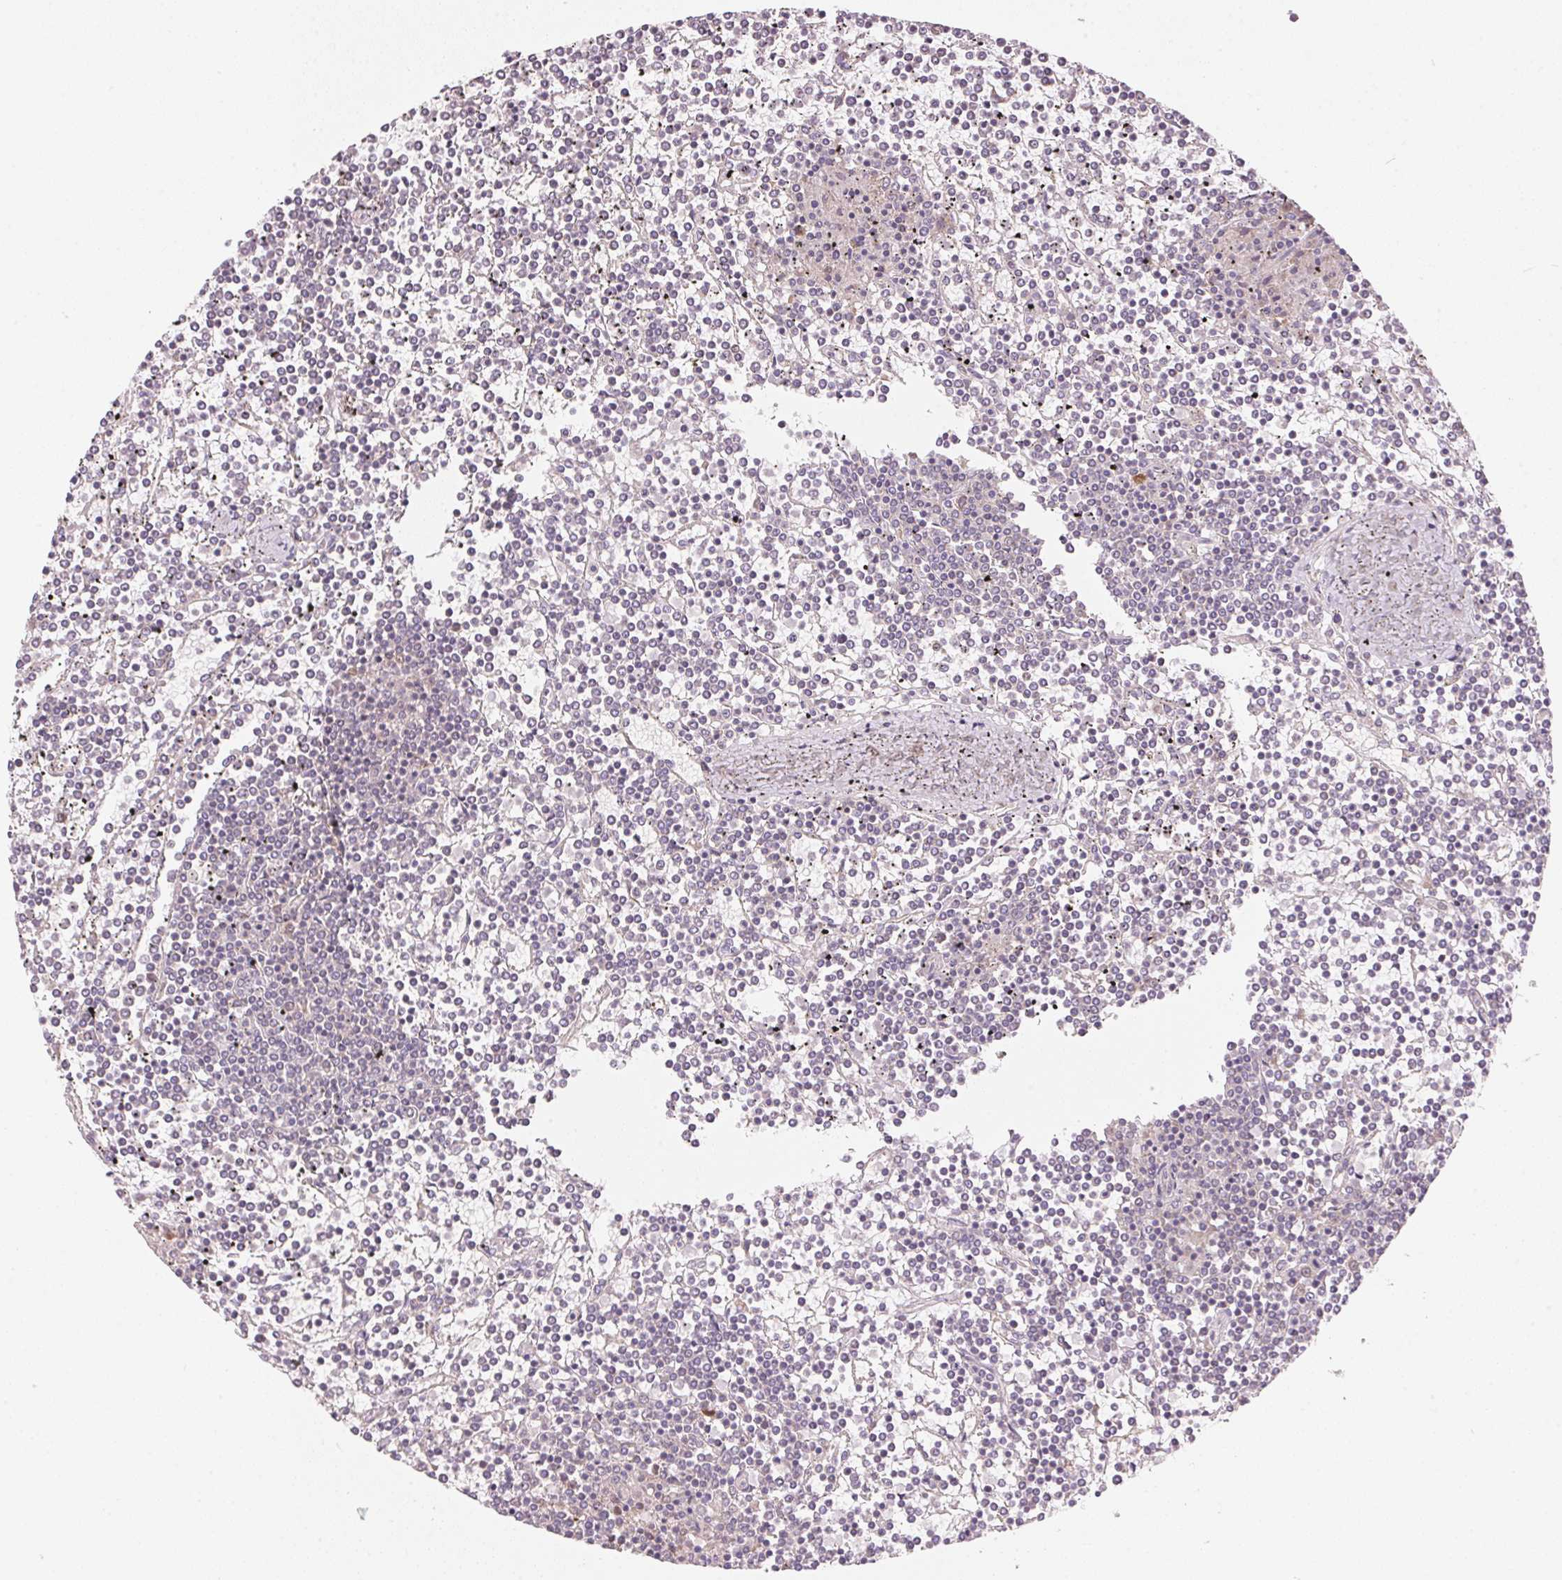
{"staining": {"intensity": "negative", "quantity": "none", "location": "none"}, "tissue": "lymphoma", "cell_type": "Tumor cells", "image_type": "cancer", "snomed": [{"axis": "morphology", "description": "Malignant lymphoma, non-Hodgkin's type, Low grade"}, {"axis": "topography", "description": "Spleen"}], "caption": "The immunohistochemistry (IHC) photomicrograph has no significant positivity in tumor cells of lymphoma tissue.", "gene": "BLOC1S2", "patient": {"sex": "female", "age": 19}}